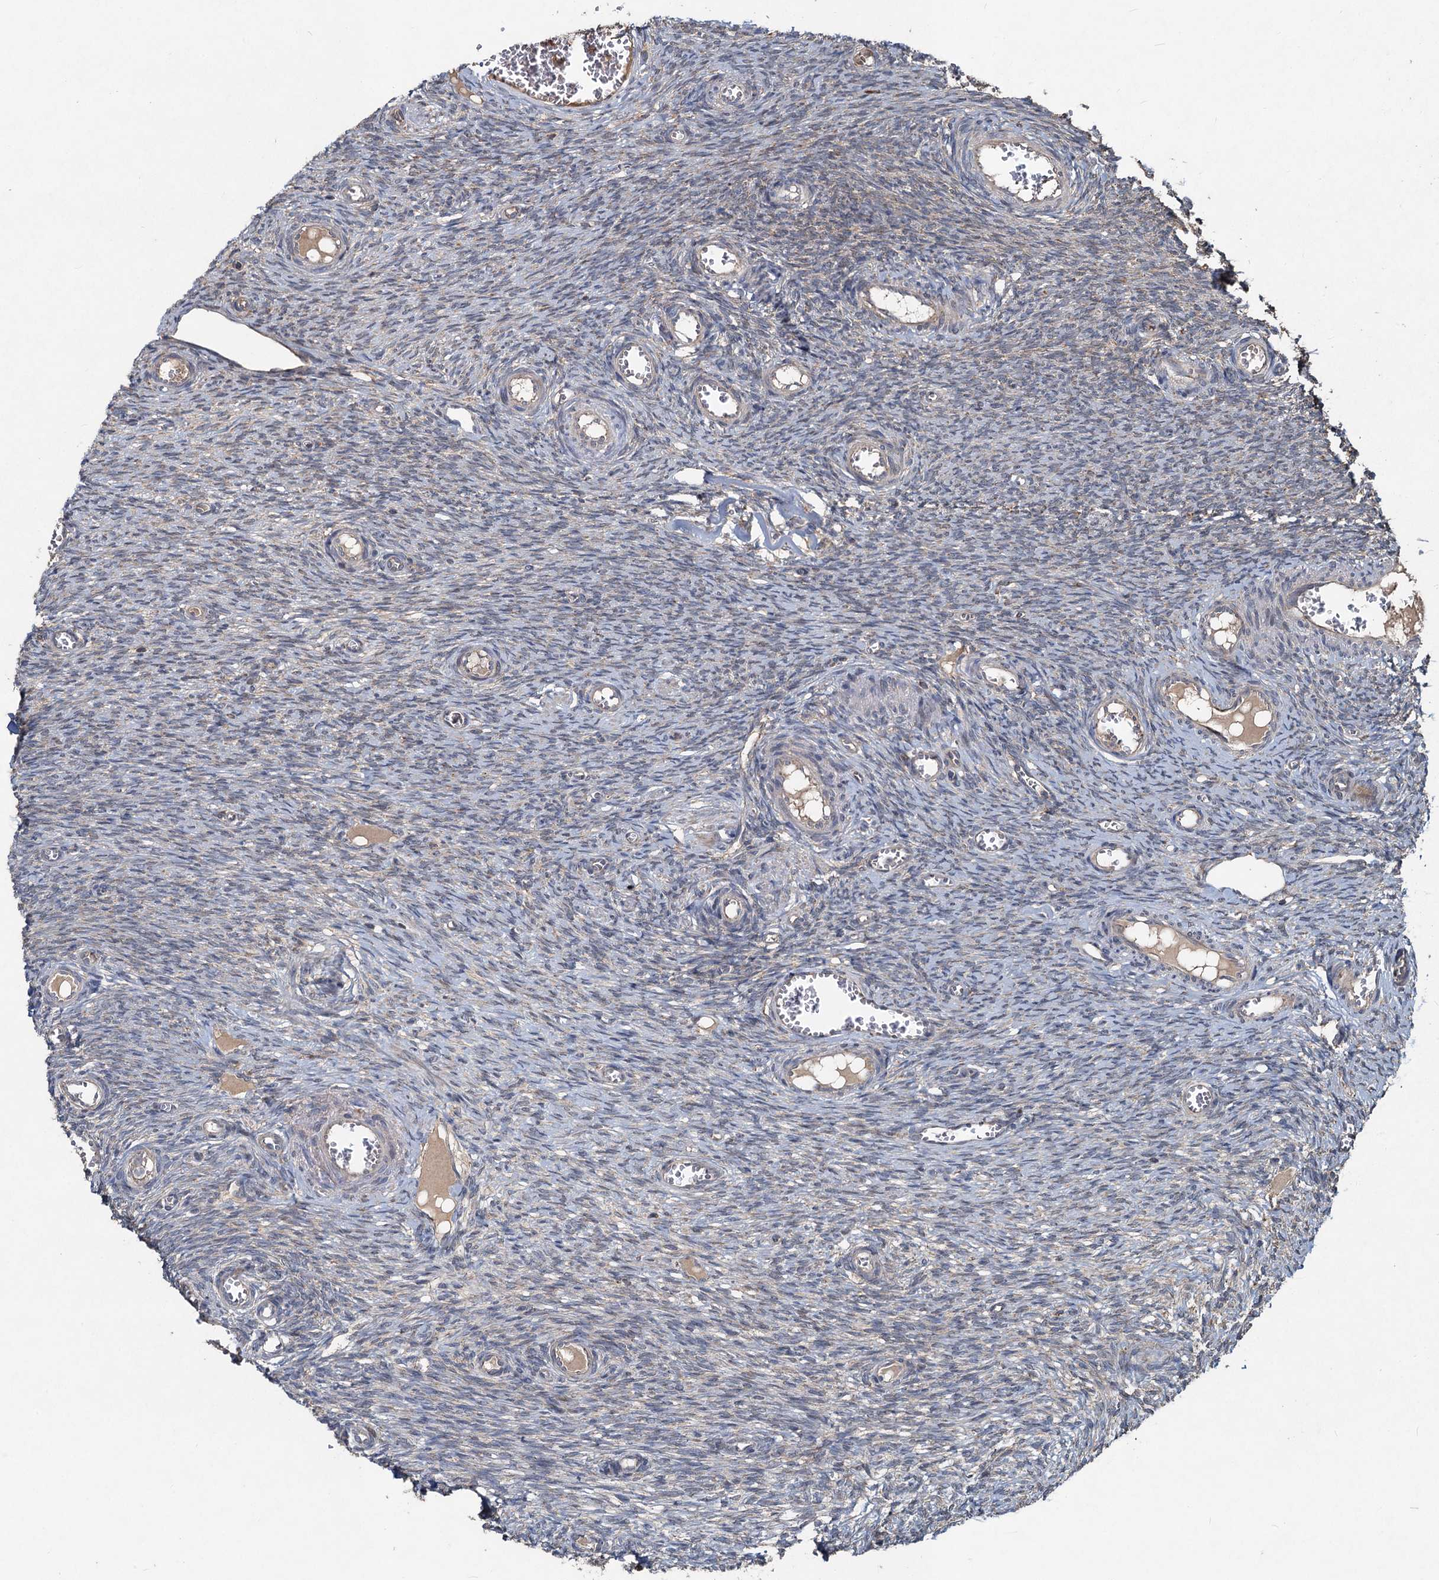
{"staining": {"intensity": "negative", "quantity": "none", "location": "none"}, "tissue": "ovary", "cell_type": "Ovarian stroma cells", "image_type": "normal", "snomed": [{"axis": "morphology", "description": "Normal tissue, NOS"}, {"axis": "topography", "description": "Ovary"}], "caption": "The micrograph displays no significant staining in ovarian stroma cells of ovary.", "gene": "OTUB1", "patient": {"sex": "female", "age": 44}}